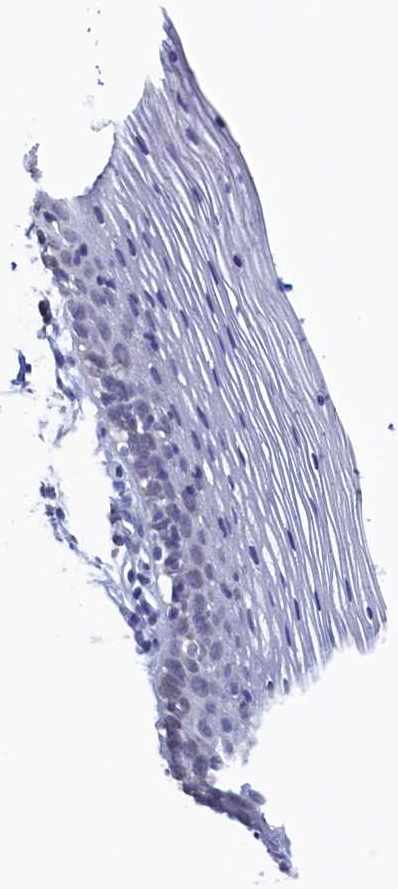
{"staining": {"intensity": "negative", "quantity": "none", "location": "none"}, "tissue": "vagina", "cell_type": "Squamous epithelial cells", "image_type": "normal", "snomed": [{"axis": "morphology", "description": "Normal tissue, NOS"}, {"axis": "topography", "description": "Vagina"}], "caption": "DAB (3,3'-diaminobenzidine) immunohistochemical staining of normal vagina exhibits no significant staining in squamous epithelial cells. (DAB immunohistochemistry, high magnification).", "gene": "C11orf54", "patient": {"sex": "female", "age": 32}}